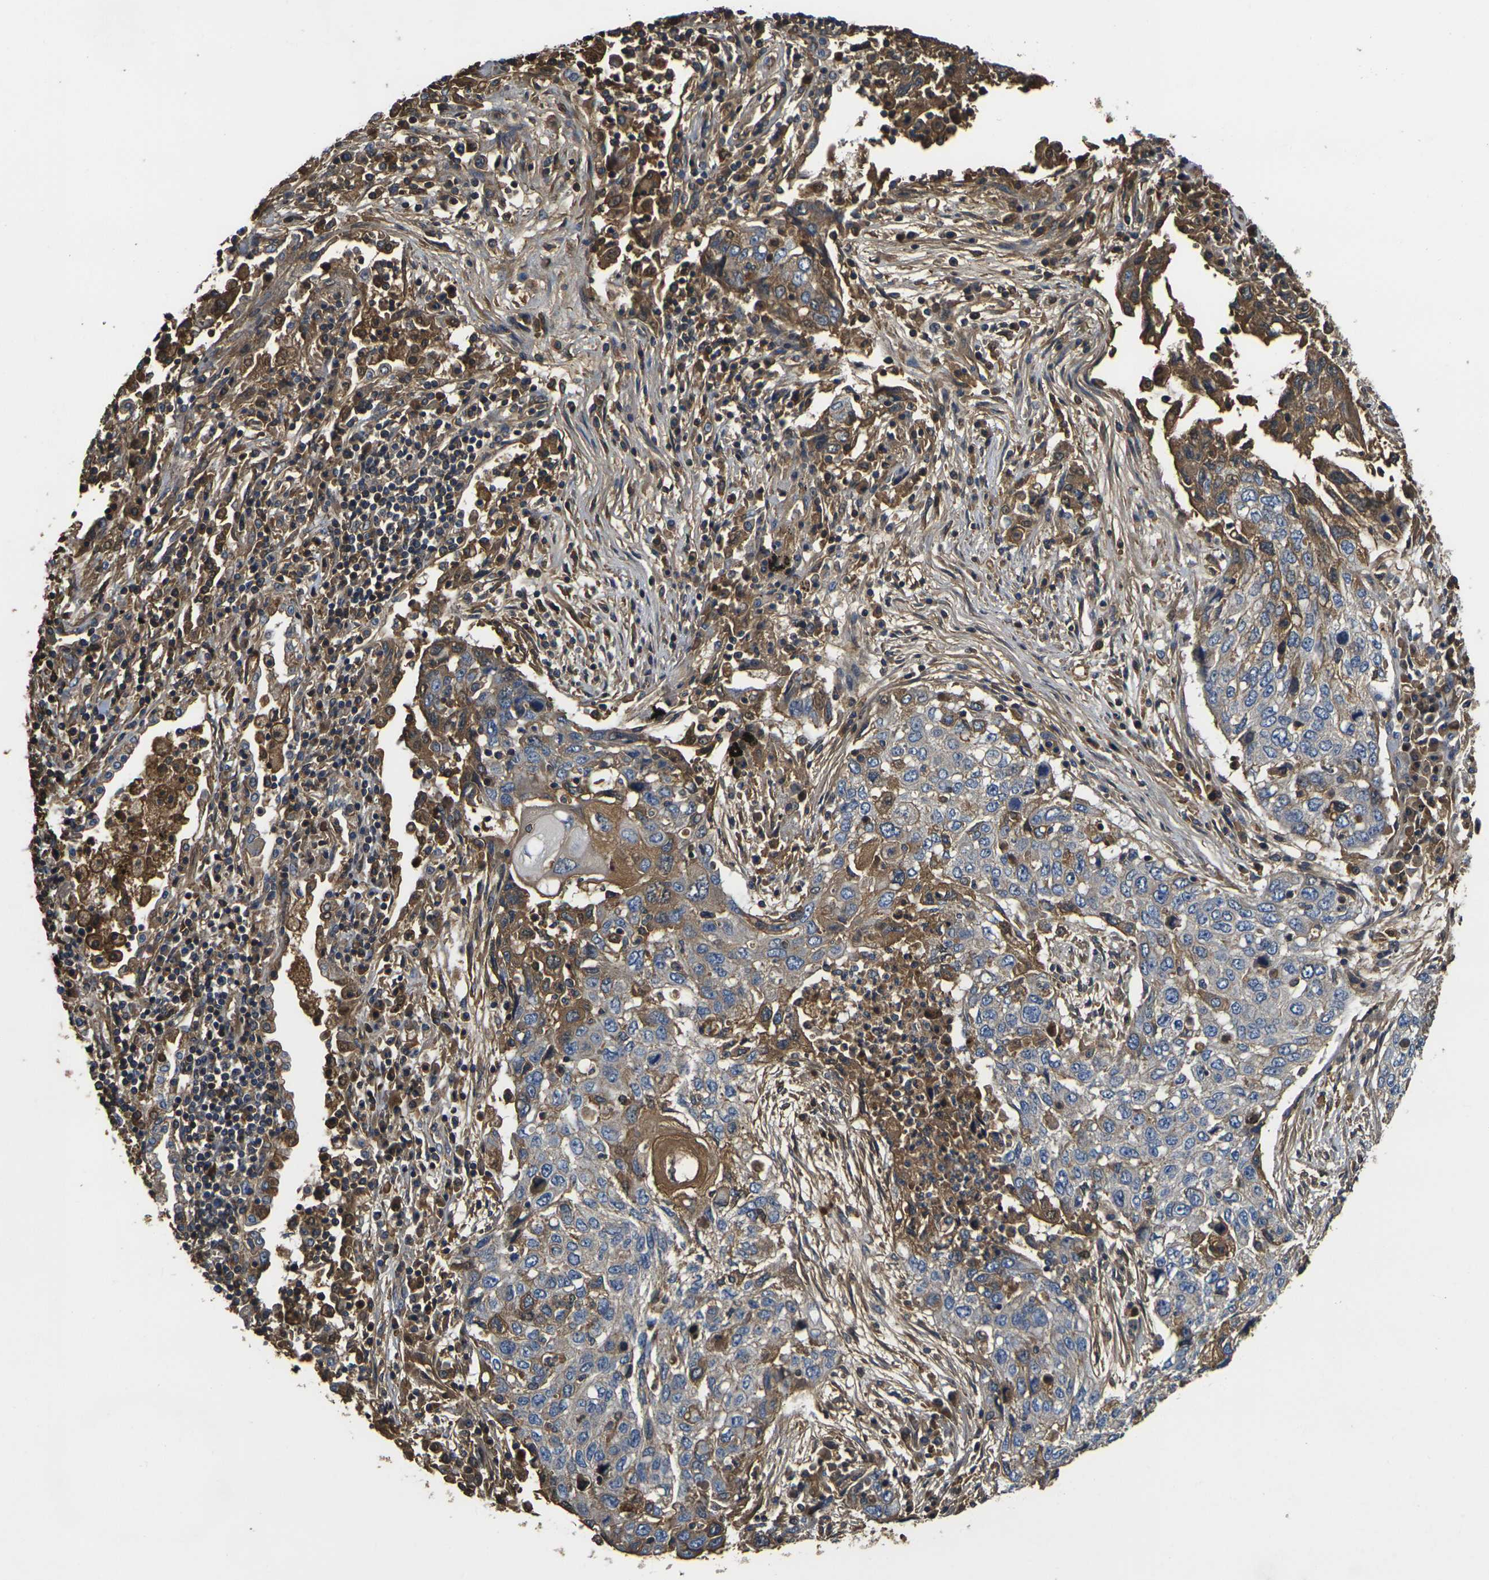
{"staining": {"intensity": "moderate", "quantity": "<25%", "location": "cytoplasmic/membranous"}, "tissue": "lung cancer", "cell_type": "Tumor cells", "image_type": "cancer", "snomed": [{"axis": "morphology", "description": "Squamous cell carcinoma, NOS"}, {"axis": "topography", "description": "Lung"}], "caption": "Moderate cytoplasmic/membranous protein staining is present in about <25% of tumor cells in lung cancer (squamous cell carcinoma).", "gene": "HSPG2", "patient": {"sex": "female", "age": 63}}